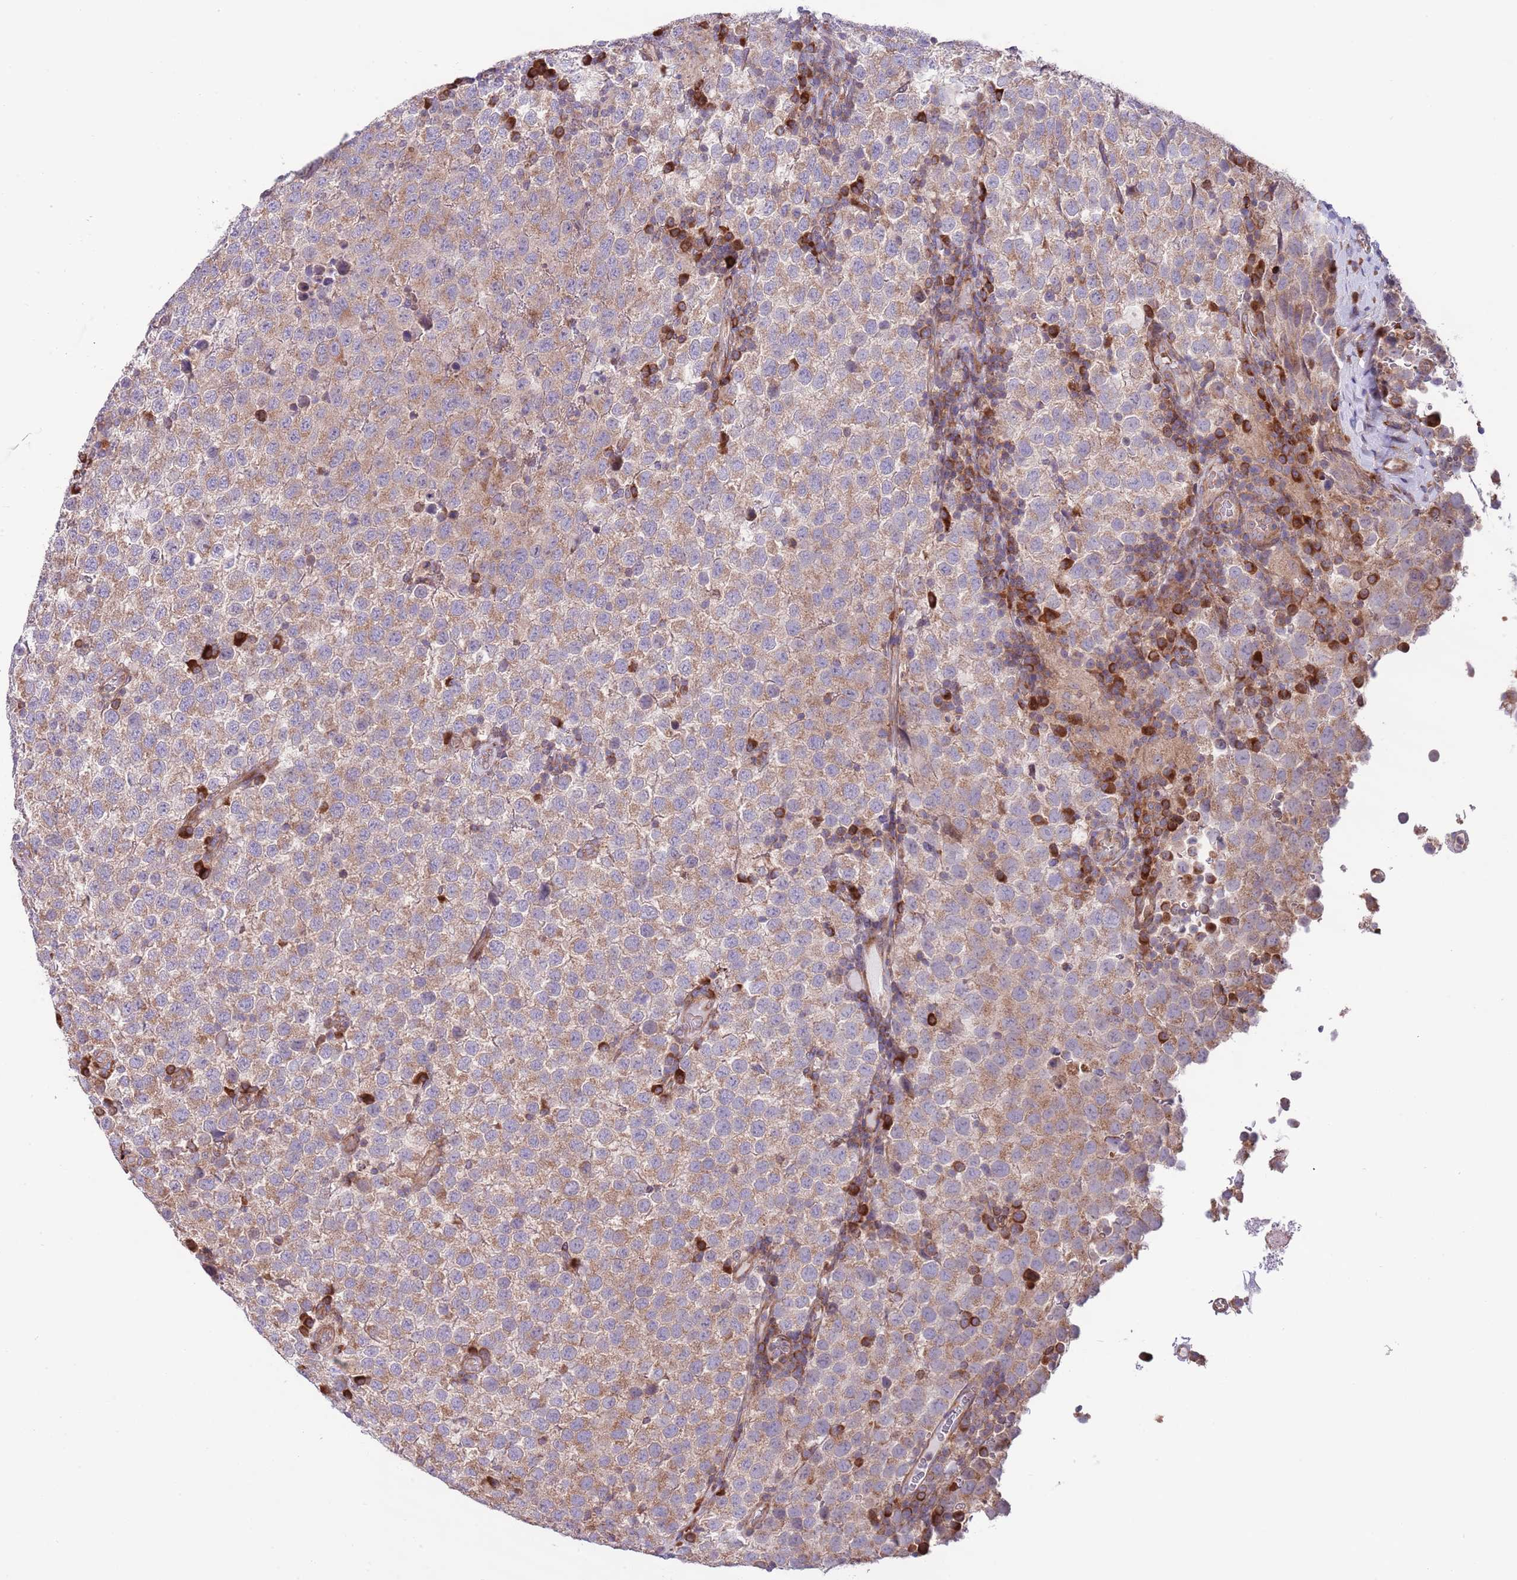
{"staining": {"intensity": "weak", "quantity": ">75%", "location": "cytoplasmic/membranous"}, "tissue": "testis cancer", "cell_type": "Tumor cells", "image_type": "cancer", "snomed": [{"axis": "morphology", "description": "Seminoma, NOS"}, {"axis": "topography", "description": "Testis"}], "caption": "The histopathology image reveals staining of testis cancer, revealing weak cytoplasmic/membranous protein staining (brown color) within tumor cells.", "gene": "DAND5", "patient": {"sex": "male", "age": 34}}